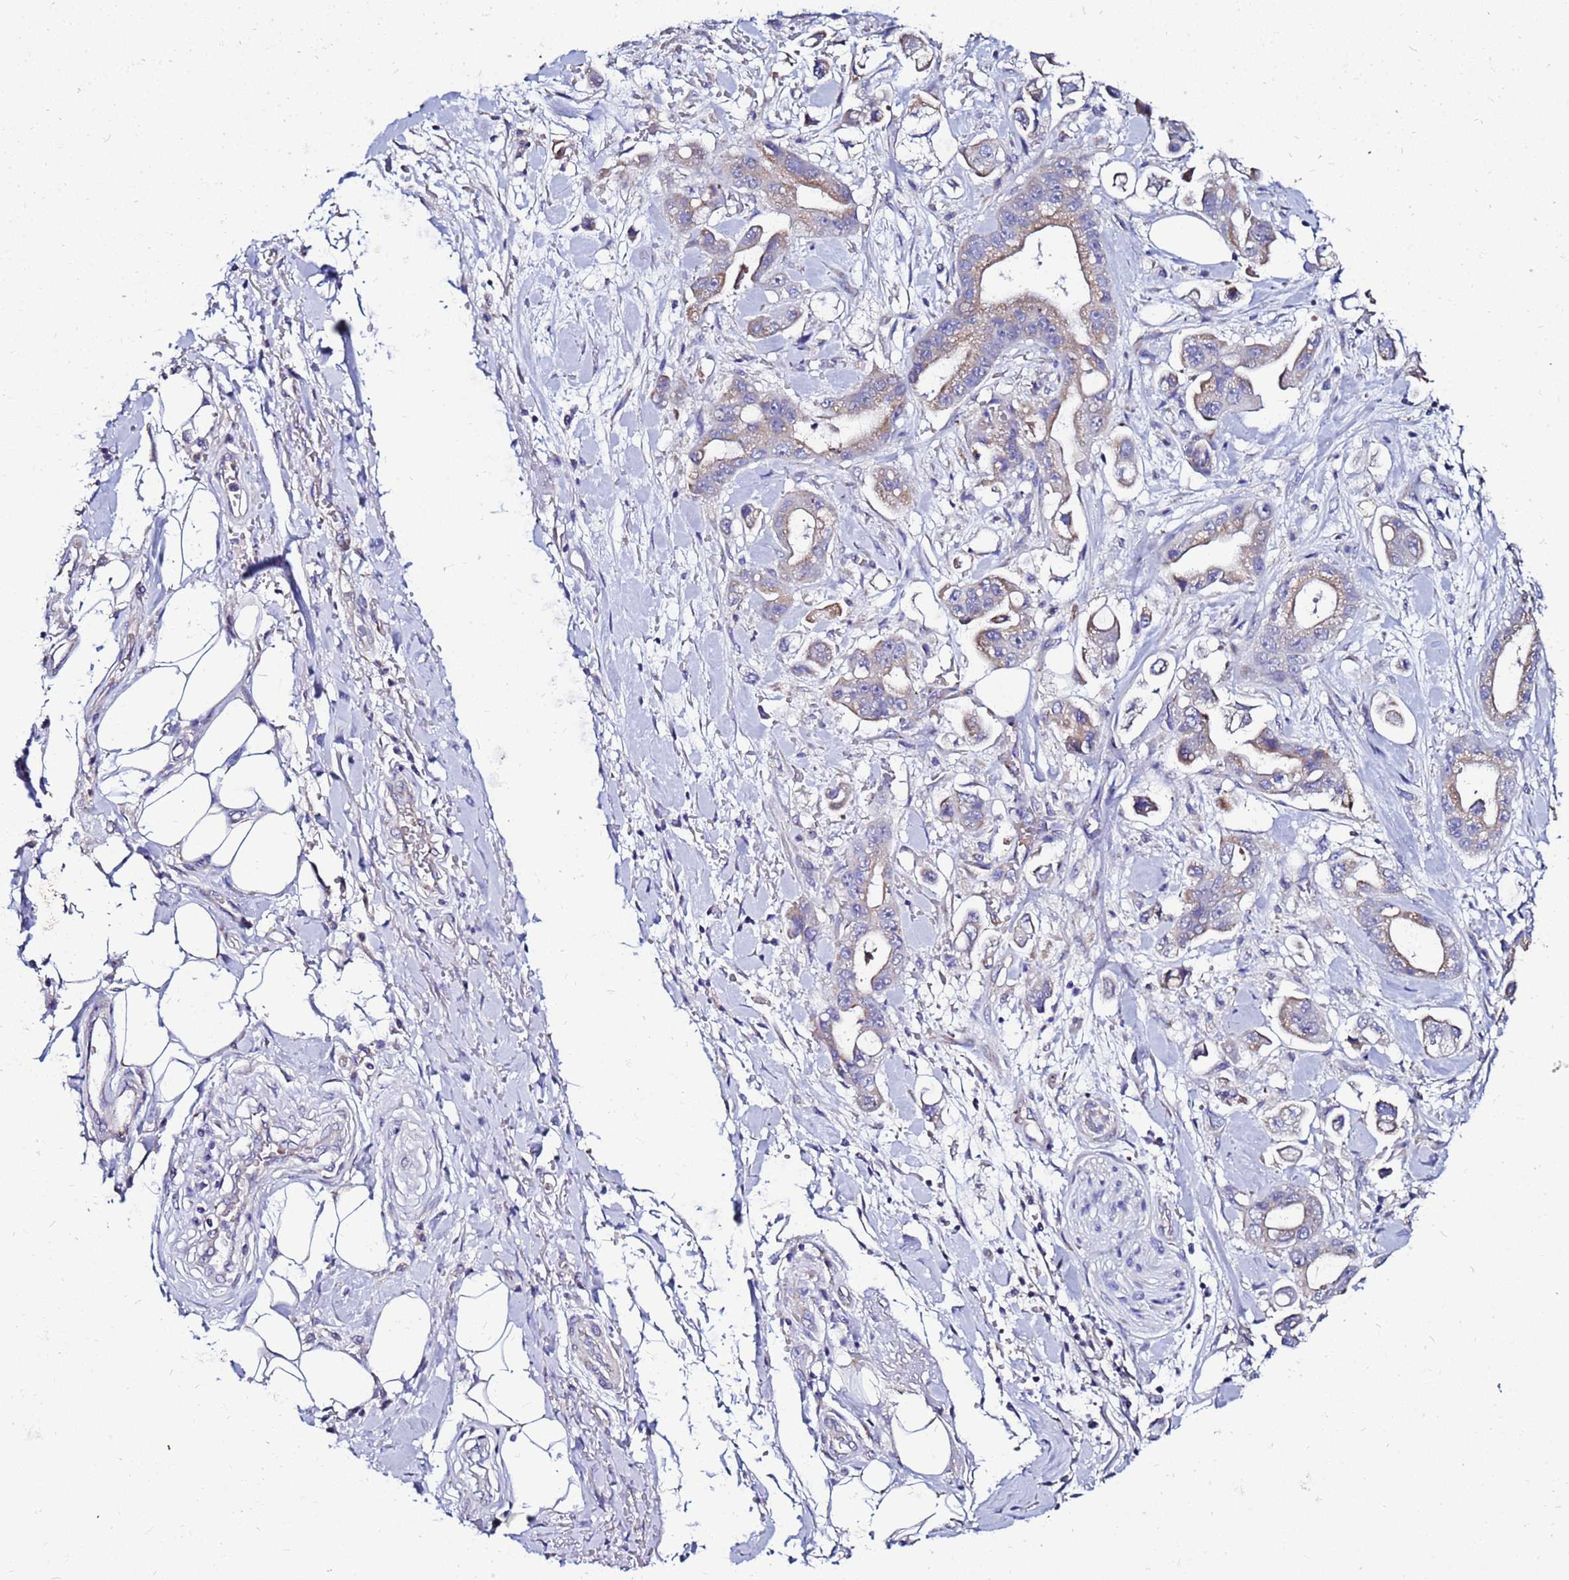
{"staining": {"intensity": "weak", "quantity": "25%-75%", "location": "cytoplasmic/membranous"}, "tissue": "stomach cancer", "cell_type": "Tumor cells", "image_type": "cancer", "snomed": [{"axis": "morphology", "description": "Adenocarcinoma, NOS"}, {"axis": "topography", "description": "Stomach"}], "caption": "Human adenocarcinoma (stomach) stained for a protein (brown) exhibits weak cytoplasmic/membranous positive expression in about 25%-75% of tumor cells.", "gene": "FAHD2A", "patient": {"sex": "male", "age": 62}}